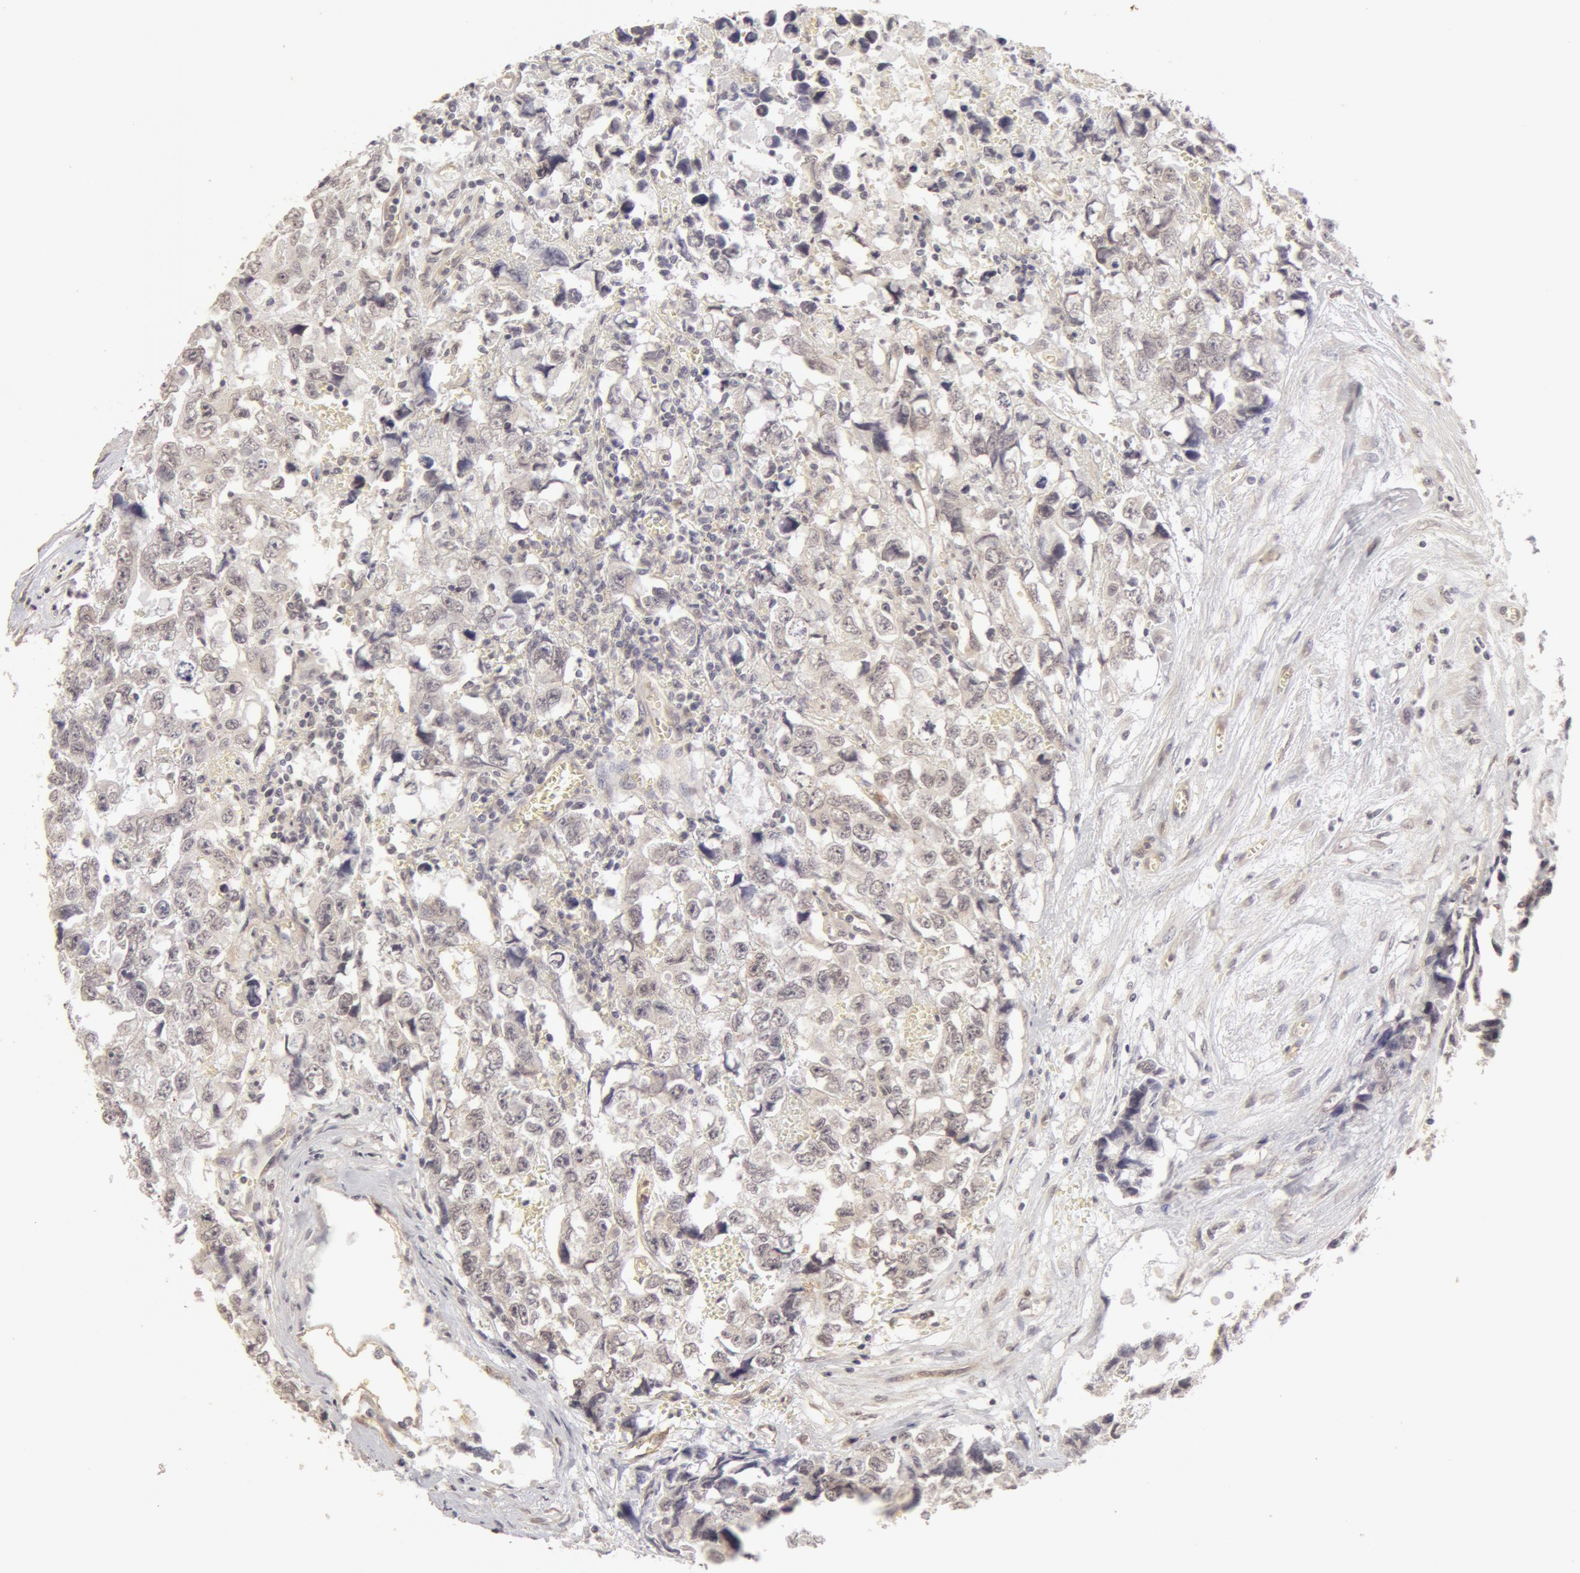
{"staining": {"intensity": "weak", "quantity": ">75%", "location": "nuclear"}, "tissue": "testis cancer", "cell_type": "Tumor cells", "image_type": "cancer", "snomed": [{"axis": "morphology", "description": "Carcinoma, Embryonal, NOS"}, {"axis": "topography", "description": "Testis"}], "caption": "This image shows immunohistochemistry staining of testis cancer, with low weak nuclear positivity in about >75% of tumor cells.", "gene": "ADAM10", "patient": {"sex": "male", "age": 31}}